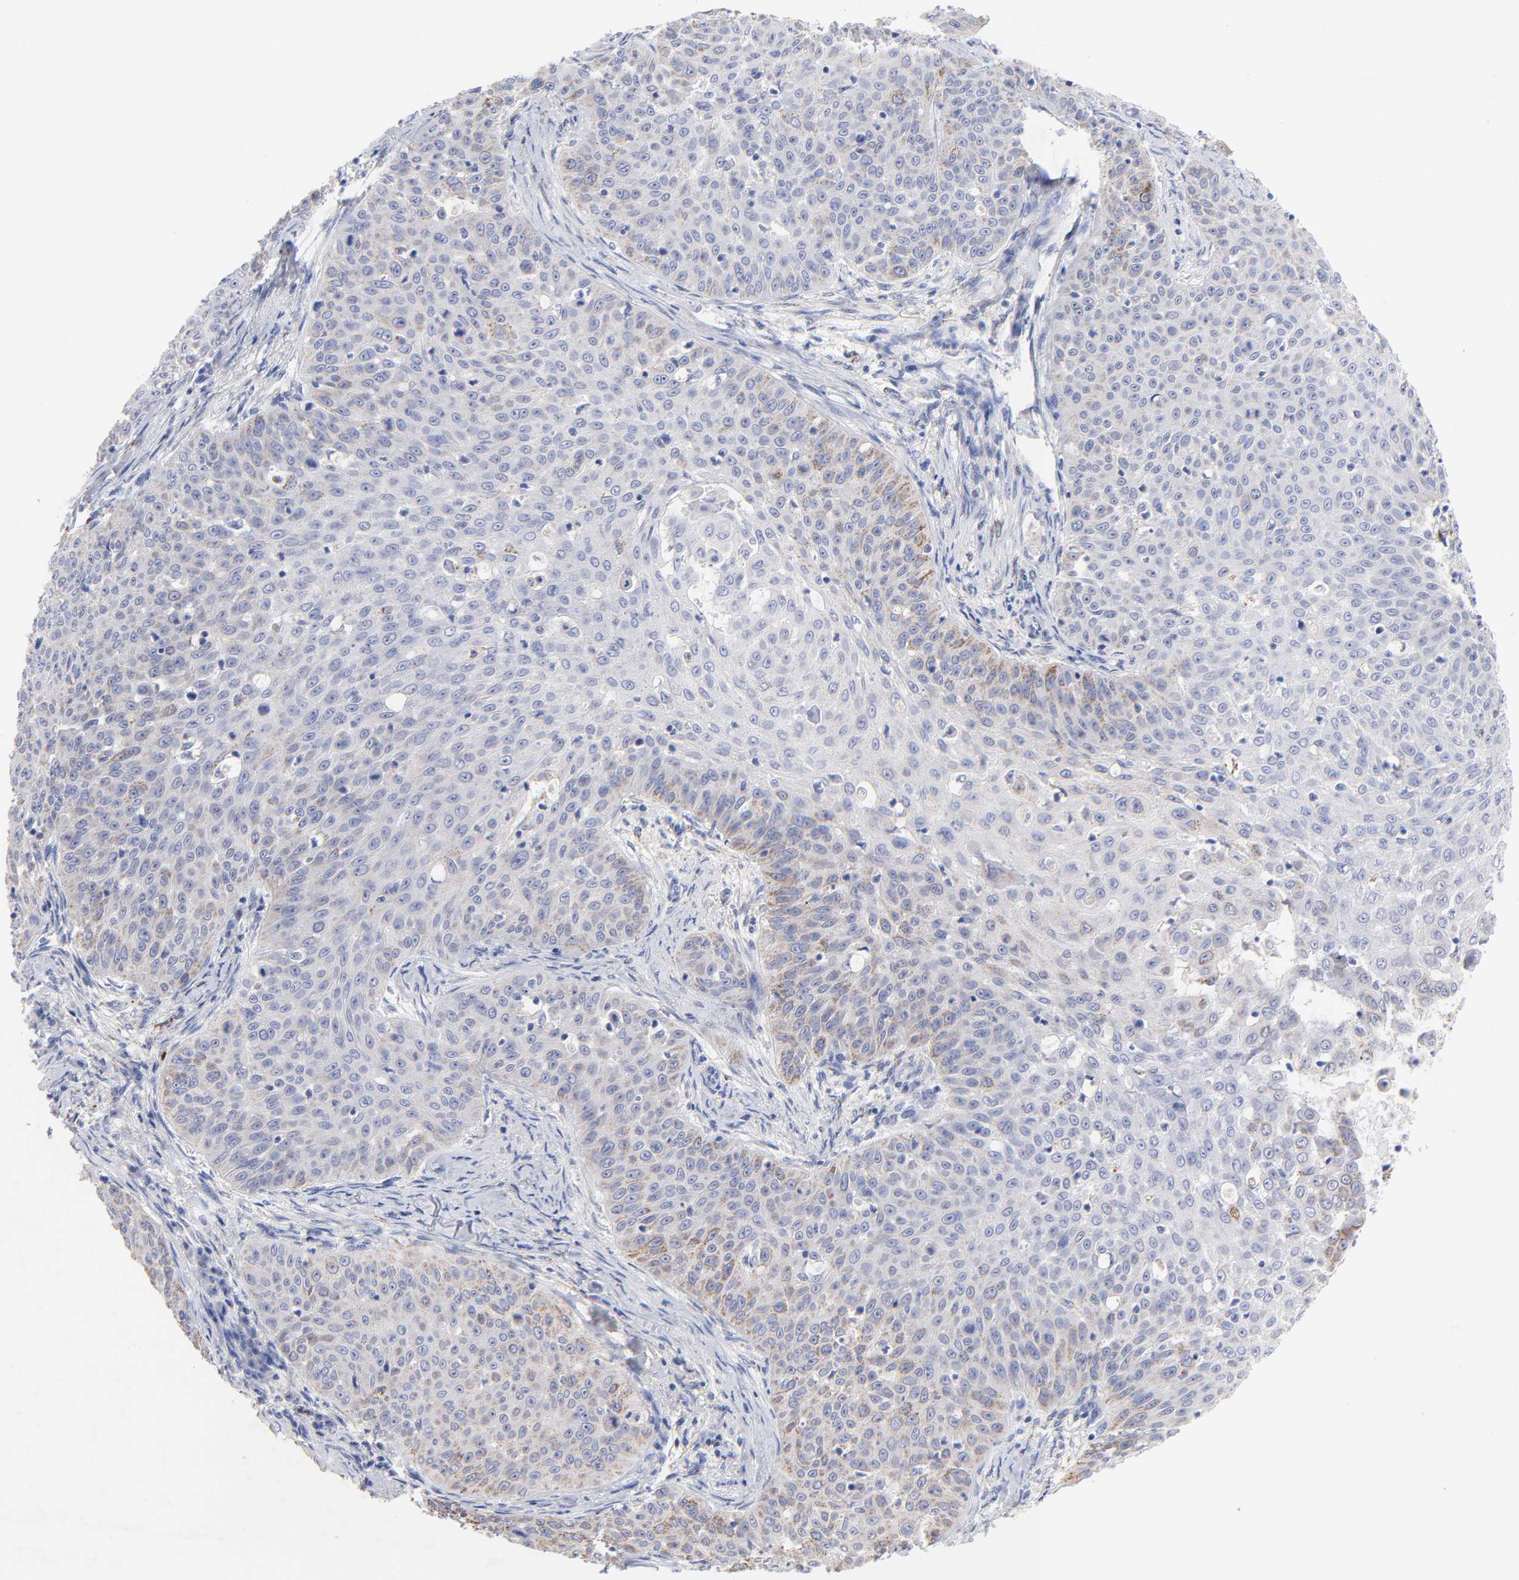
{"staining": {"intensity": "weak", "quantity": "<25%", "location": "cytoplasmic/membranous"}, "tissue": "skin cancer", "cell_type": "Tumor cells", "image_type": "cancer", "snomed": [{"axis": "morphology", "description": "Squamous cell carcinoma, NOS"}, {"axis": "topography", "description": "Skin"}], "caption": "A histopathology image of skin cancer (squamous cell carcinoma) stained for a protein shows no brown staining in tumor cells. (DAB immunohistochemistry visualized using brightfield microscopy, high magnification).", "gene": "FBXO10", "patient": {"sex": "male", "age": 82}}